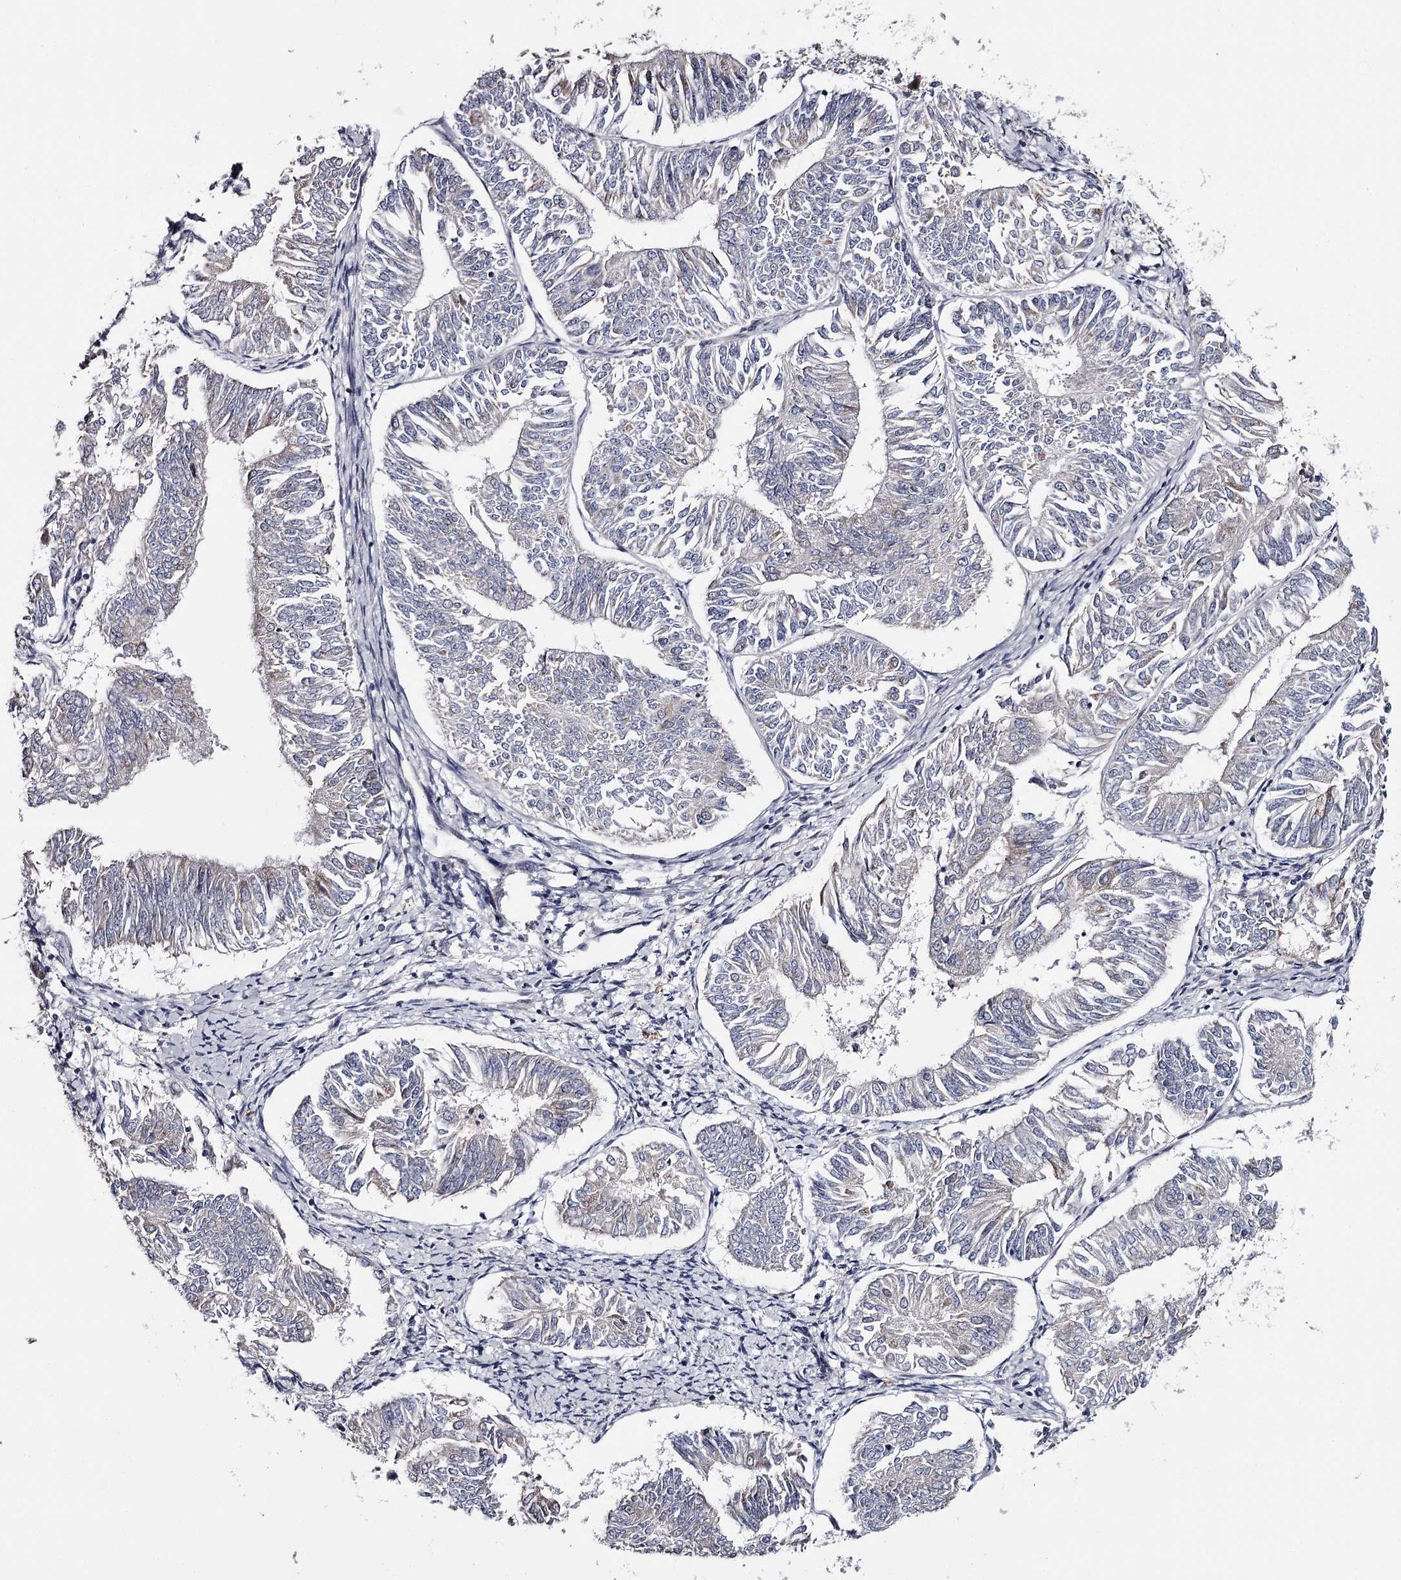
{"staining": {"intensity": "negative", "quantity": "none", "location": "none"}, "tissue": "endometrial cancer", "cell_type": "Tumor cells", "image_type": "cancer", "snomed": [{"axis": "morphology", "description": "Adenocarcinoma, NOS"}, {"axis": "topography", "description": "Endometrium"}], "caption": "This is an immunohistochemistry photomicrograph of human endometrial cancer (adenocarcinoma). There is no expression in tumor cells.", "gene": "GTSF1", "patient": {"sex": "female", "age": 58}}